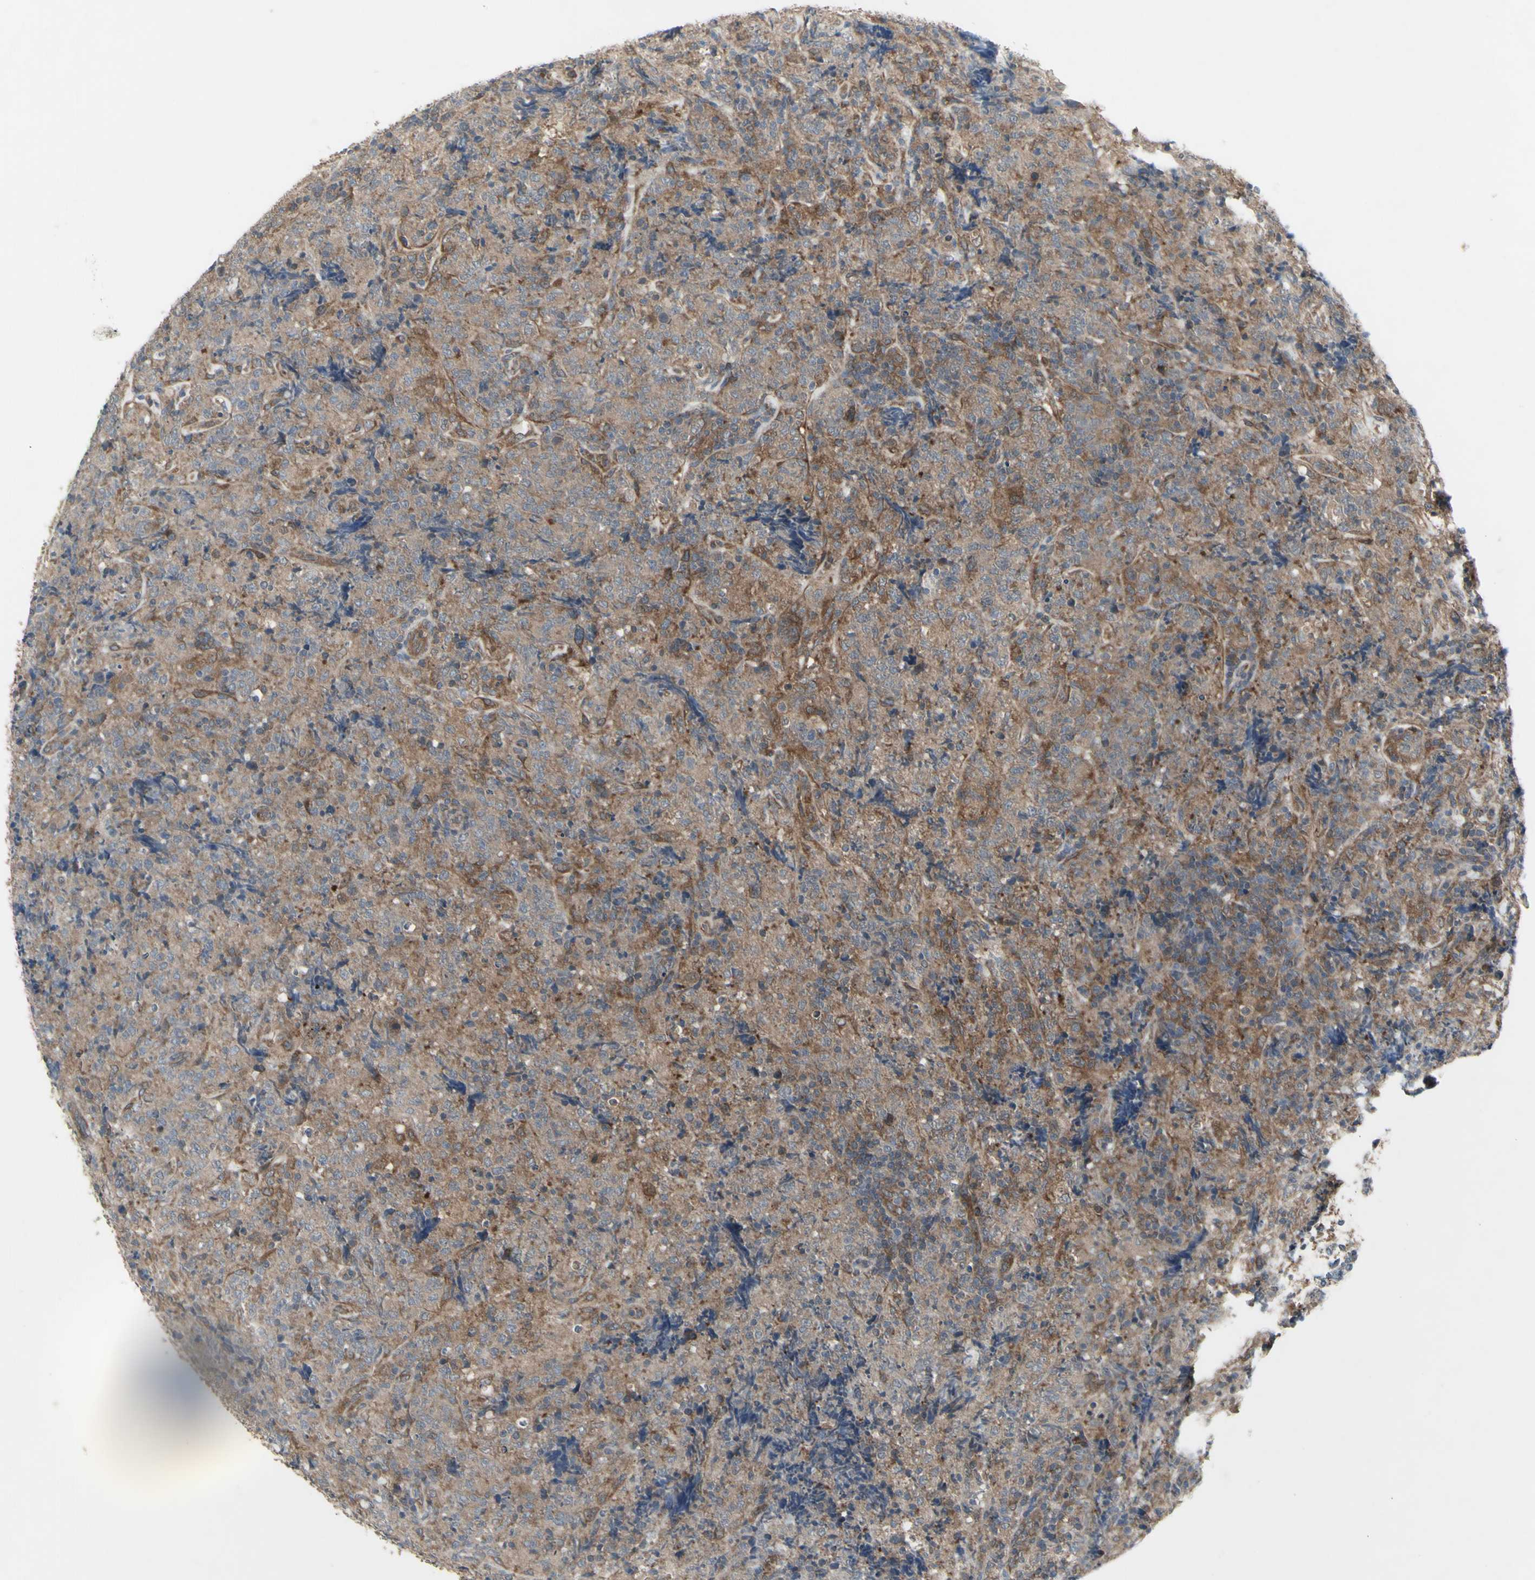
{"staining": {"intensity": "moderate", "quantity": ">75%", "location": "cytoplasmic/membranous"}, "tissue": "lymphoma", "cell_type": "Tumor cells", "image_type": "cancer", "snomed": [{"axis": "morphology", "description": "Malignant lymphoma, non-Hodgkin's type, High grade"}, {"axis": "topography", "description": "Tonsil"}], "caption": "Approximately >75% of tumor cells in lymphoma display moderate cytoplasmic/membranous protein expression as visualized by brown immunohistochemical staining.", "gene": "CHURC1-FNTB", "patient": {"sex": "female", "age": 36}}